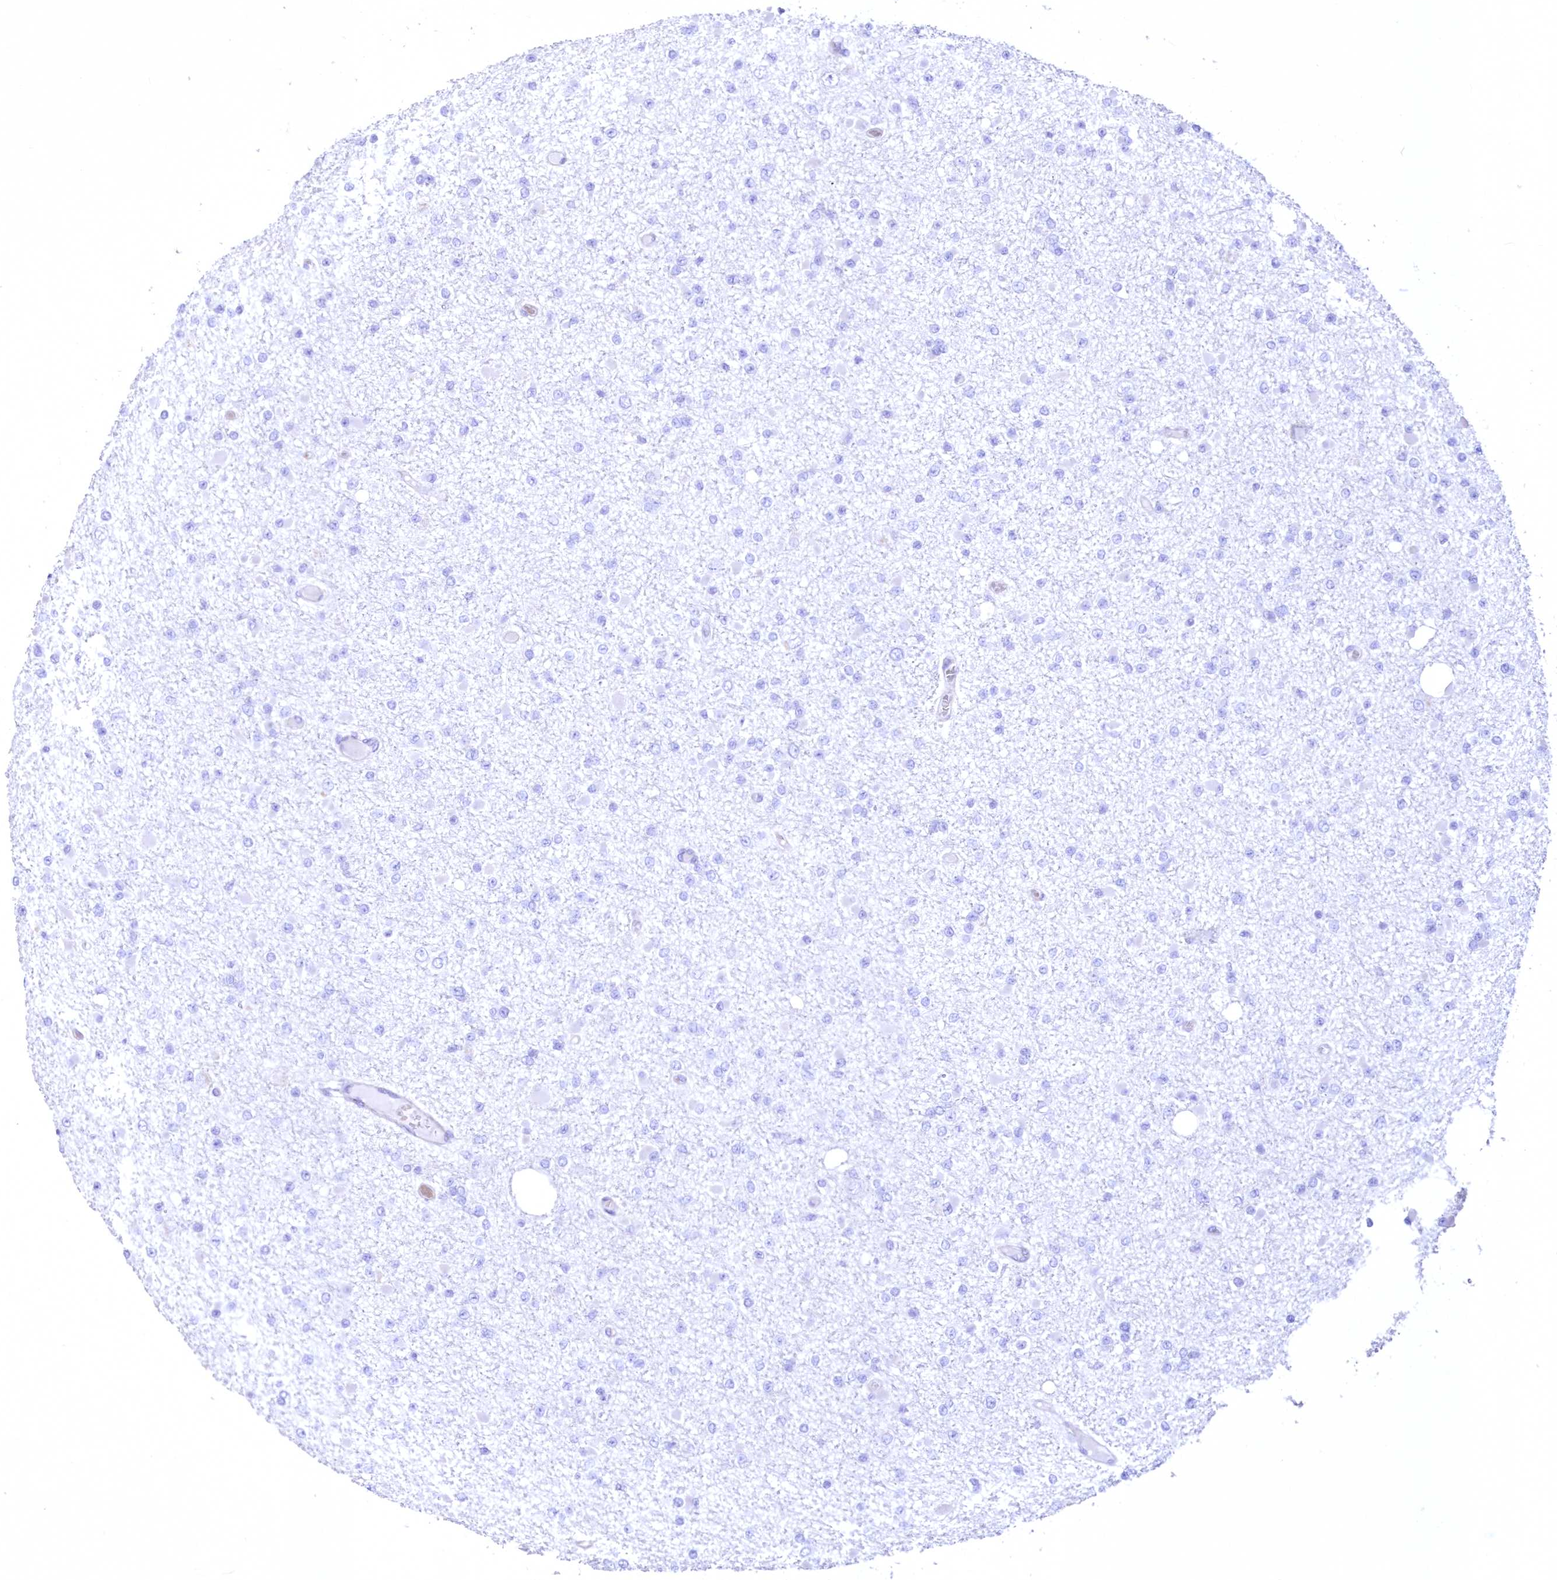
{"staining": {"intensity": "negative", "quantity": "none", "location": "none"}, "tissue": "glioma", "cell_type": "Tumor cells", "image_type": "cancer", "snomed": [{"axis": "morphology", "description": "Glioma, malignant, Low grade"}, {"axis": "topography", "description": "Brain"}], "caption": "Immunohistochemical staining of malignant glioma (low-grade) exhibits no significant staining in tumor cells.", "gene": "WDR74", "patient": {"sex": "female", "age": 22}}